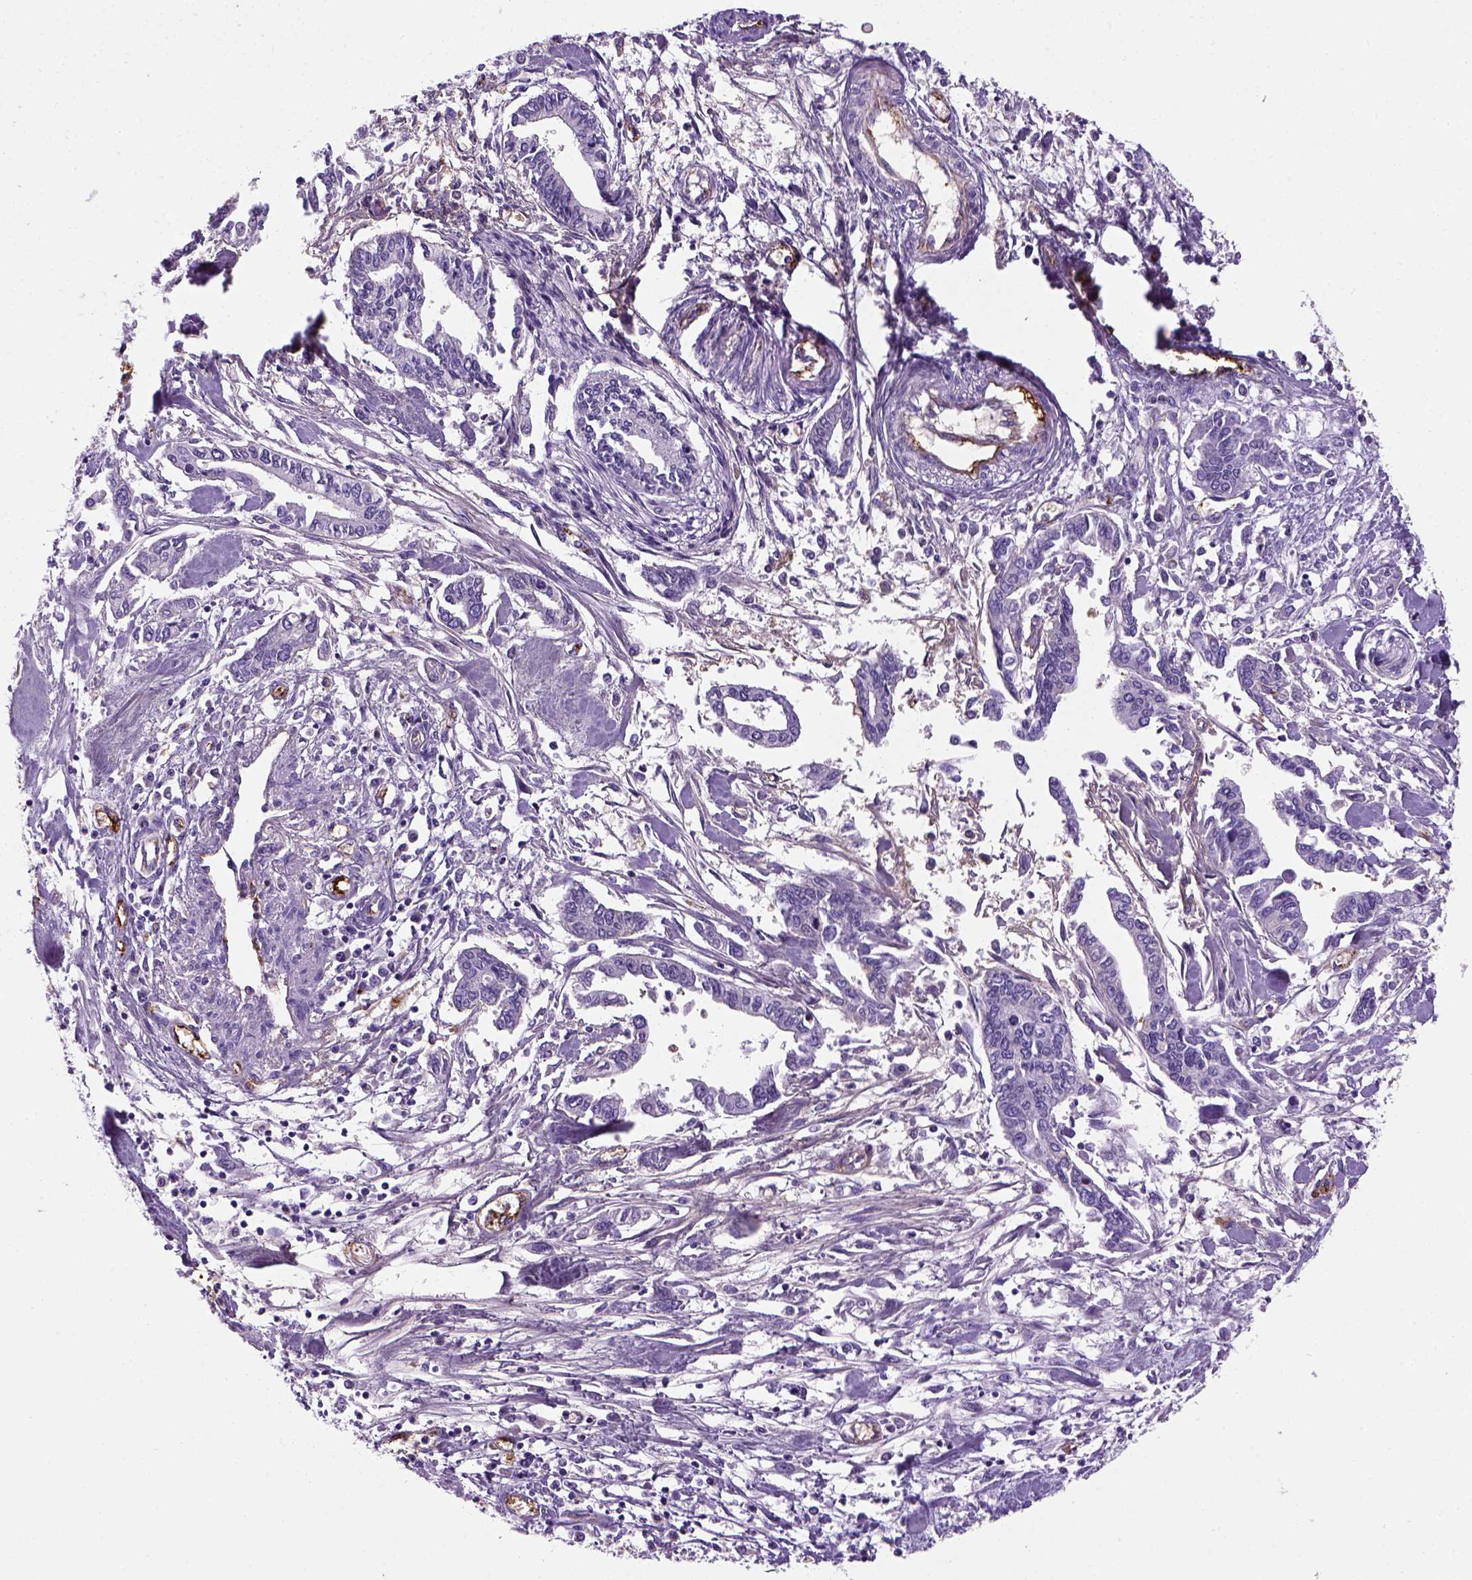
{"staining": {"intensity": "negative", "quantity": "none", "location": "none"}, "tissue": "pancreatic cancer", "cell_type": "Tumor cells", "image_type": "cancer", "snomed": [{"axis": "morphology", "description": "Adenocarcinoma, NOS"}, {"axis": "topography", "description": "Pancreas"}], "caption": "A photomicrograph of human adenocarcinoma (pancreatic) is negative for staining in tumor cells.", "gene": "VWF", "patient": {"sex": "male", "age": 60}}